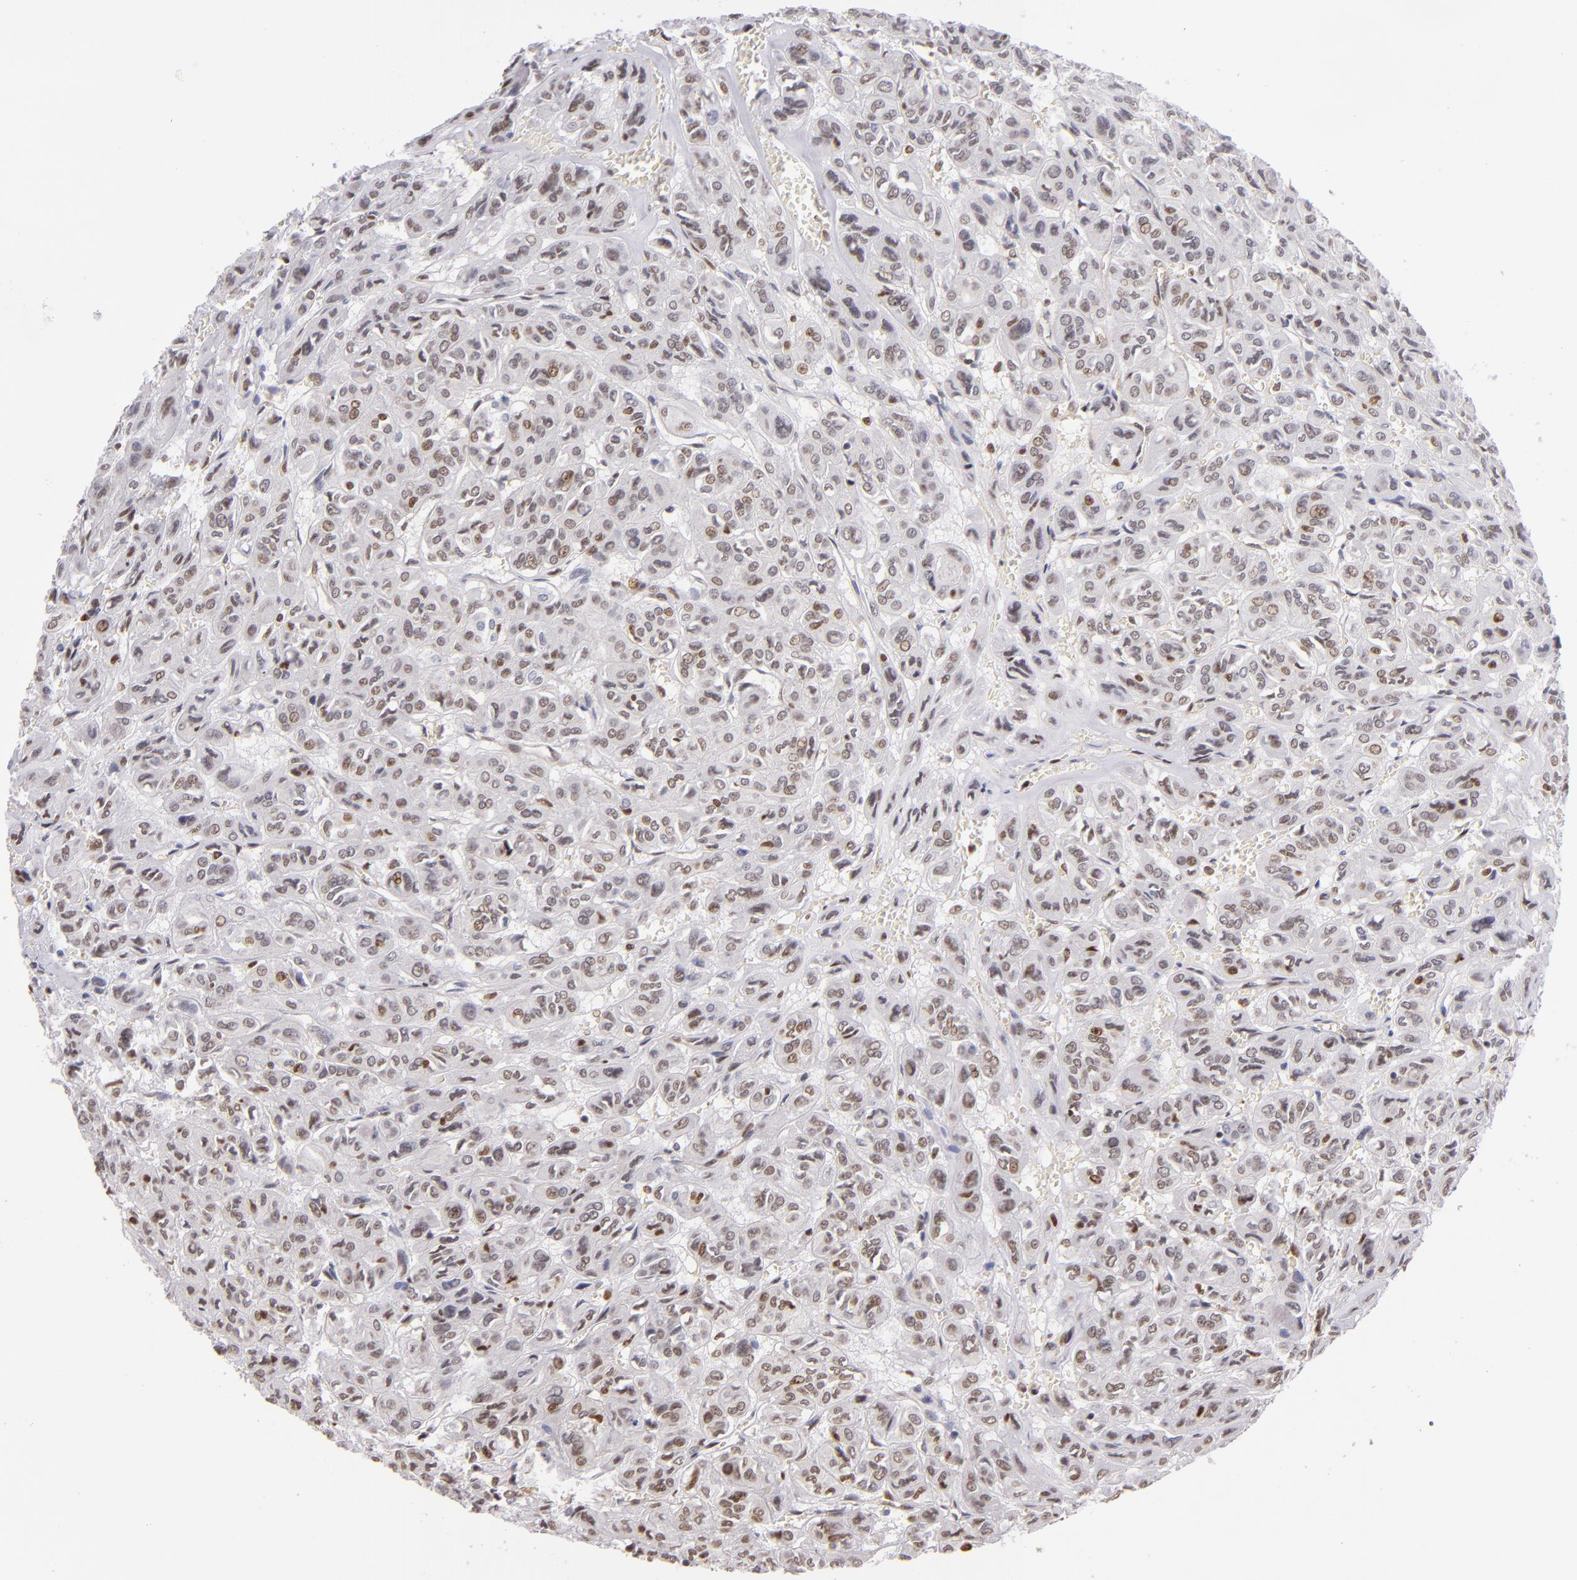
{"staining": {"intensity": "moderate", "quantity": "25%-75%", "location": "nuclear"}, "tissue": "thyroid cancer", "cell_type": "Tumor cells", "image_type": "cancer", "snomed": [{"axis": "morphology", "description": "Follicular adenoma carcinoma, NOS"}, {"axis": "topography", "description": "Thyroid gland"}], "caption": "Immunohistochemistry (IHC) image of neoplastic tissue: thyroid cancer (follicular adenoma carcinoma) stained using immunohistochemistry (IHC) reveals medium levels of moderate protein expression localized specifically in the nuclear of tumor cells, appearing as a nuclear brown color.", "gene": "NCOR2", "patient": {"sex": "female", "age": 71}}